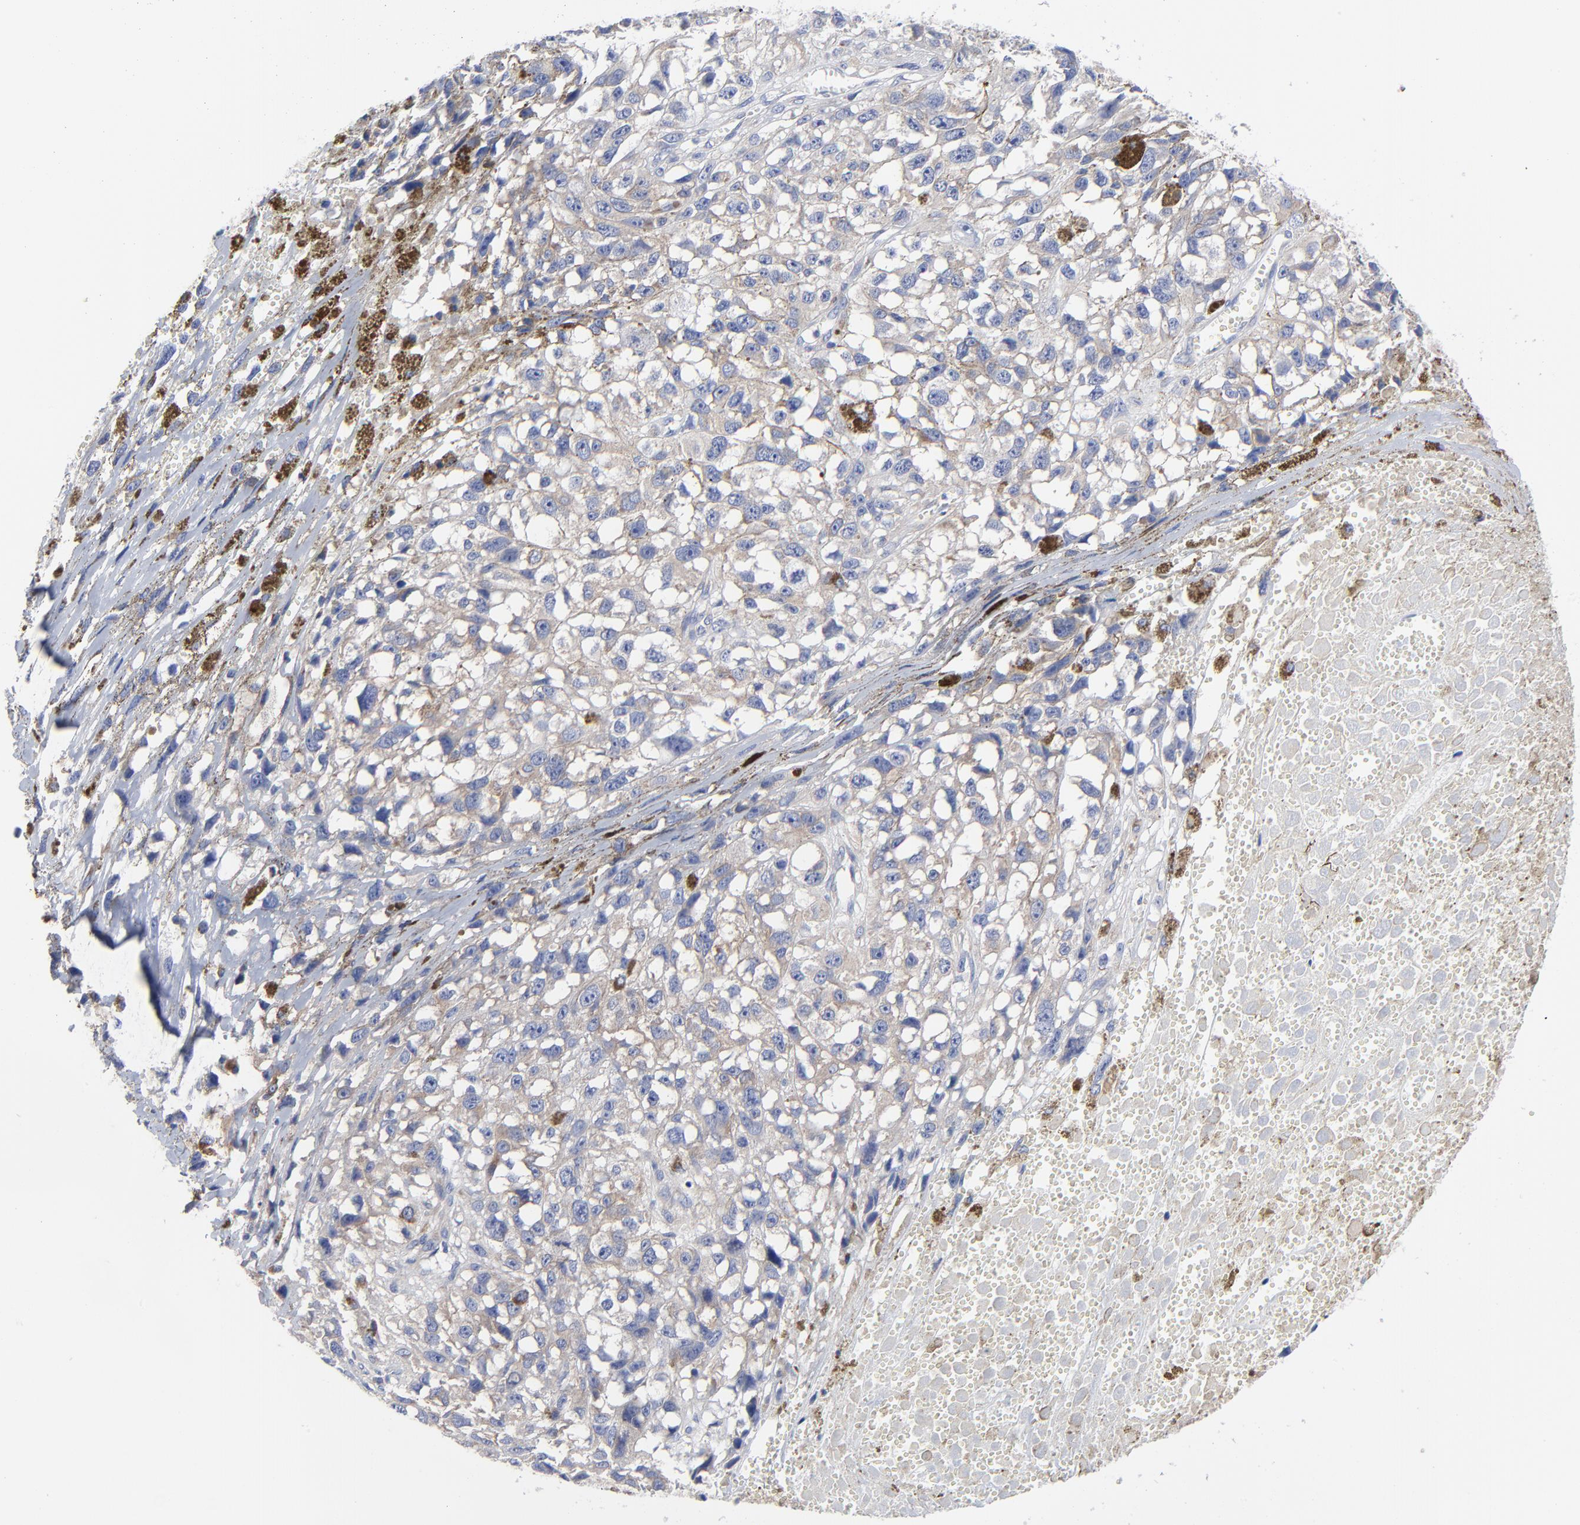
{"staining": {"intensity": "weak", "quantity": "25%-75%", "location": "cytoplasmic/membranous"}, "tissue": "melanoma", "cell_type": "Tumor cells", "image_type": "cancer", "snomed": [{"axis": "morphology", "description": "Malignant melanoma, Metastatic site"}, {"axis": "topography", "description": "Lymph node"}], "caption": "Brown immunohistochemical staining in malignant melanoma (metastatic site) shows weak cytoplasmic/membranous positivity in approximately 25%-75% of tumor cells. The protein is stained brown, and the nuclei are stained in blue (DAB IHC with brightfield microscopy, high magnification).", "gene": "STAT2", "patient": {"sex": "male", "age": 59}}